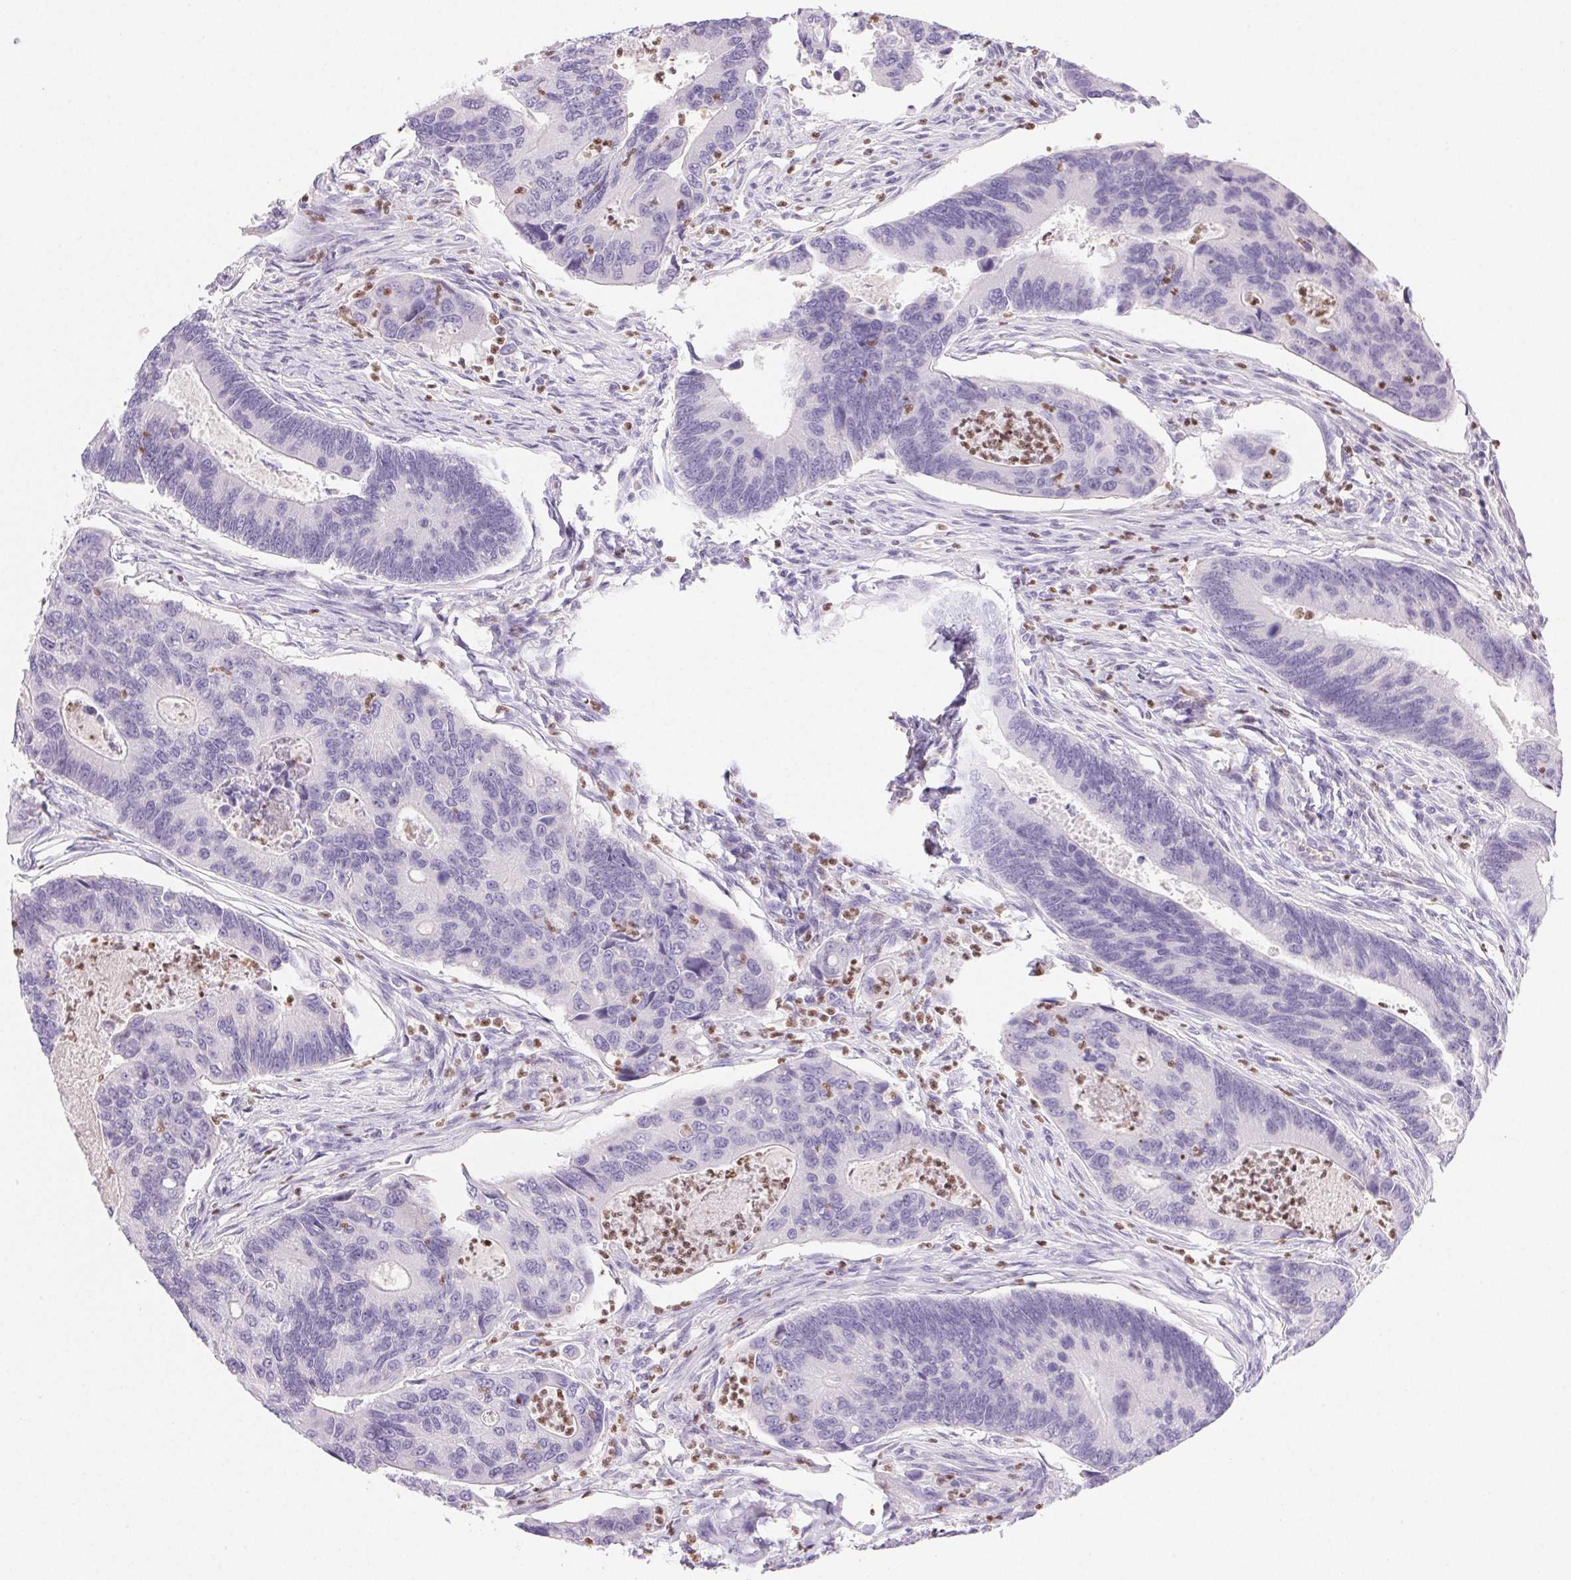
{"staining": {"intensity": "negative", "quantity": "none", "location": "none"}, "tissue": "colorectal cancer", "cell_type": "Tumor cells", "image_type": "cancer", "snomed": [{"axis": "morphology", "description": "Adenocarcinoma, NOS"}, {"axis": "topography", "description": "Colon"}], "caption": "DAB immunohistochemical staining of human colorectal cancer (adenocarcinoma) demonstrates no significant expression in tumor cells.", "gene": "PADI4", "patient": {"sex": "female", "age": 67}}